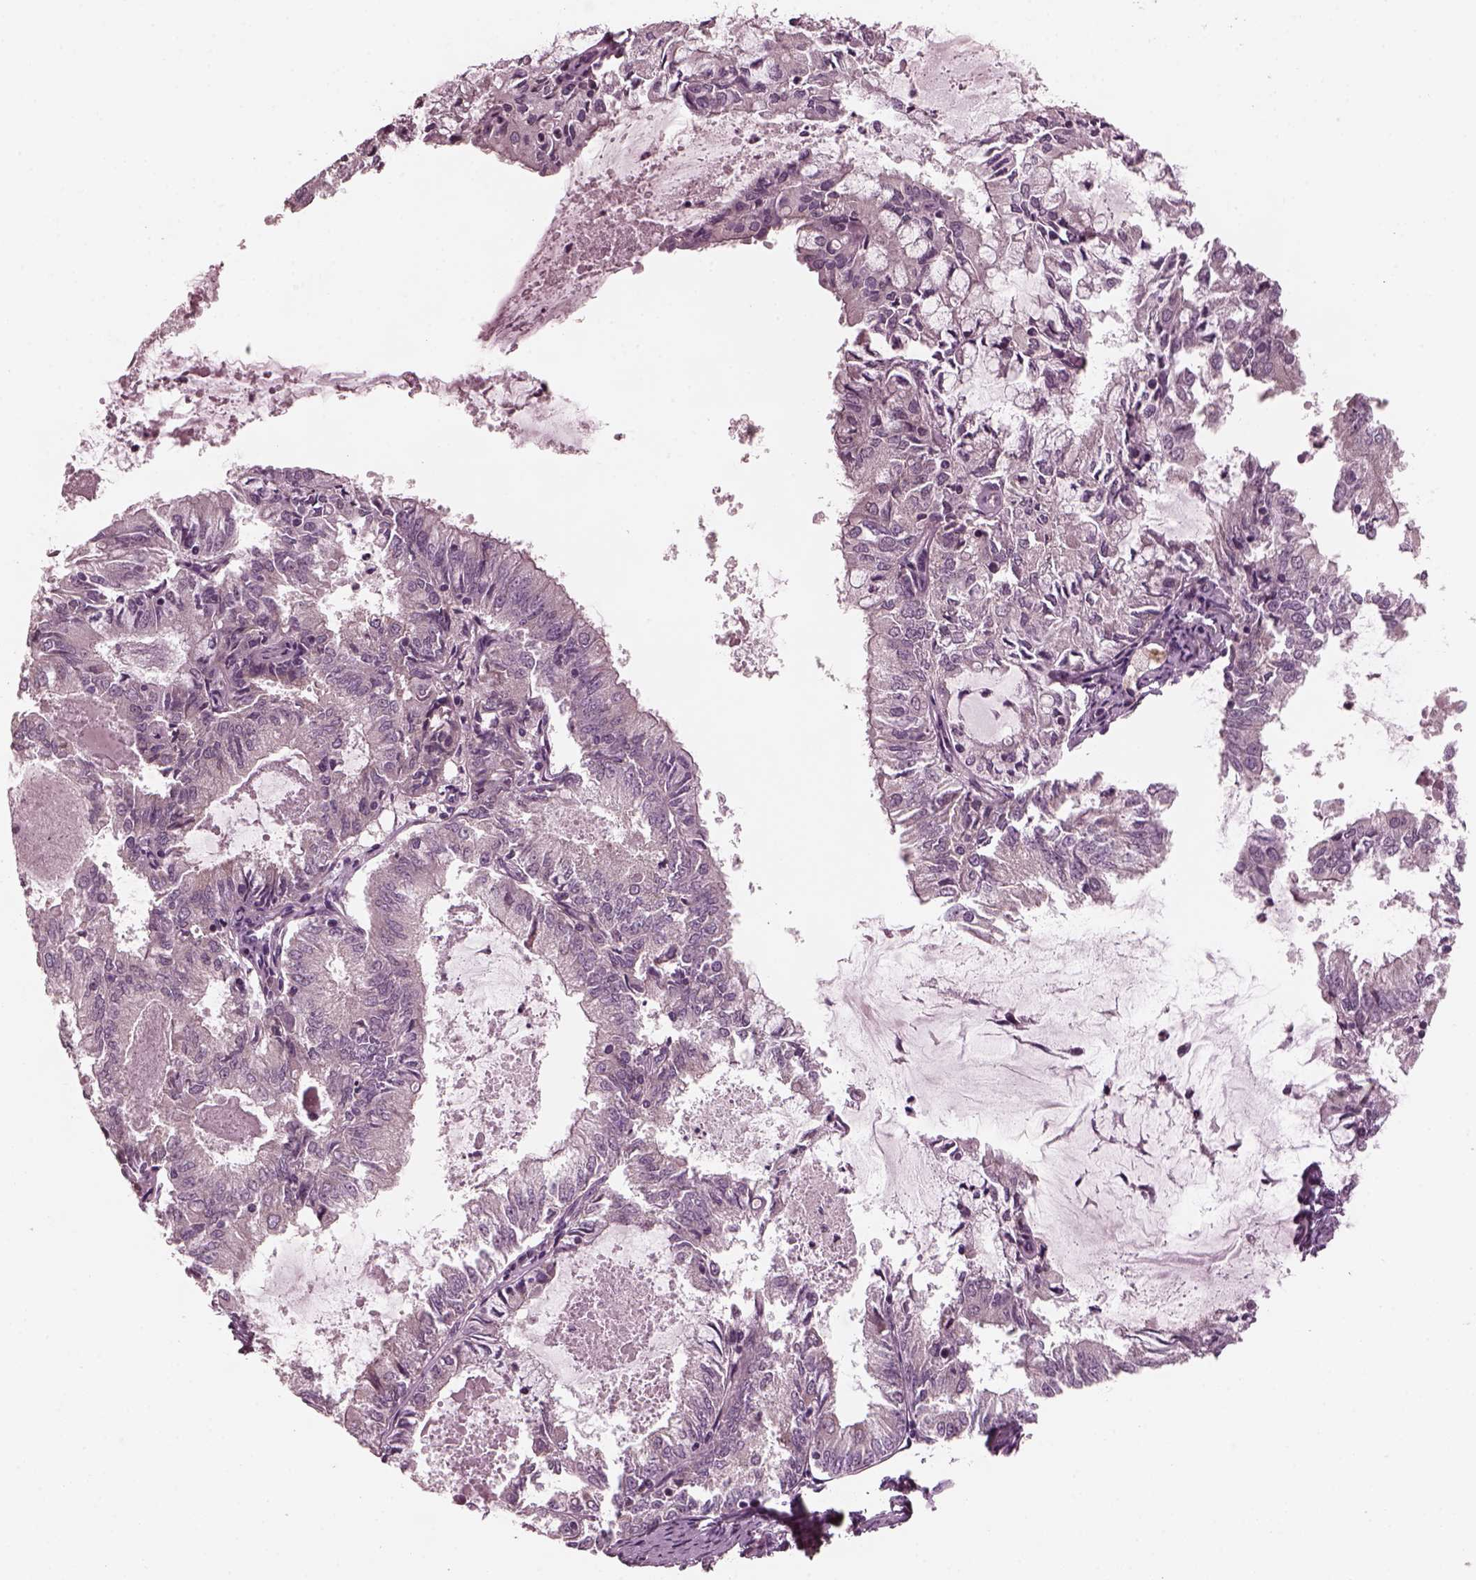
{"staining": {"intensity": "negative", "quantity": "none", "location": "none"}, "tissue": "endometrial cancer", "cell_type": "Tumor cells", "image_type": "cancer", "snomed": [{"axis": "morphology", "description": "Adenocarcinoma, NOS"}, {"axis": "topography", "description": "Endometrium"}], "caption": "Human adenocarcinoma (endometrial) stained for a protein using immunohistochemistry displays no staining in tumor cells.", "gene": "TUBG1", "patient": {"sex": "female", "age": 57}}